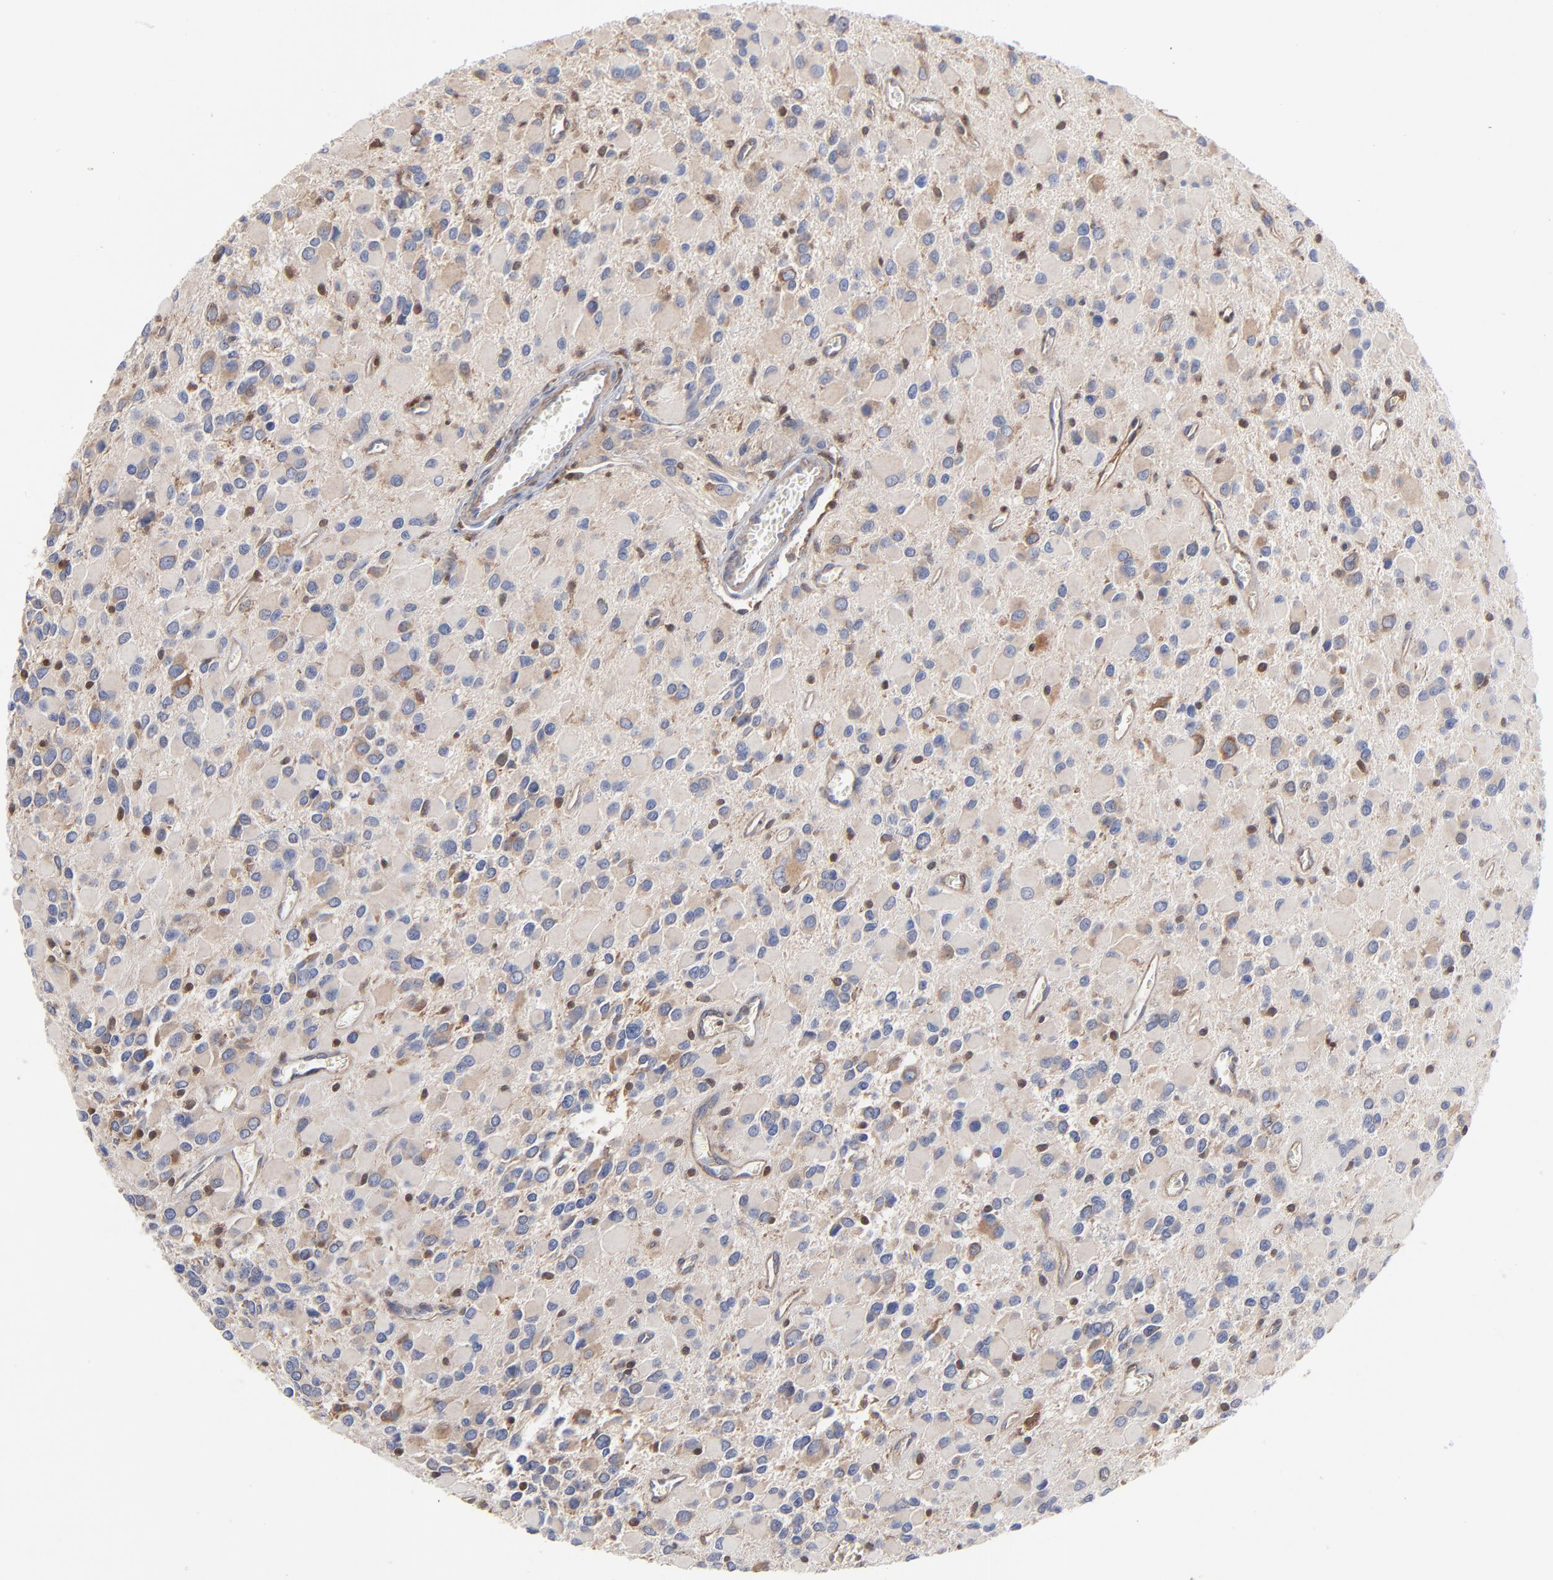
{"staining": {"intensity": "moderate", "quantity": "<25%", "location": "cytoplasmic/membranous"}, "tissue": "glioma", "cell_type": "Tumor cells", "image_type": "cancer", "snomed": [{"axis": "morphology", "description": "Glioma, malignant, Low grade"}, {"axis": "topography", "description": "Brain"}], "caption": "A histopathology image of malignant low-grade glioma stained for a protein exhibits moderate cytoplasmic/membranous brown staining in tumor cells.", "gene": "ARHGEF6", "patient": {"sex": "male", "age": 42}}